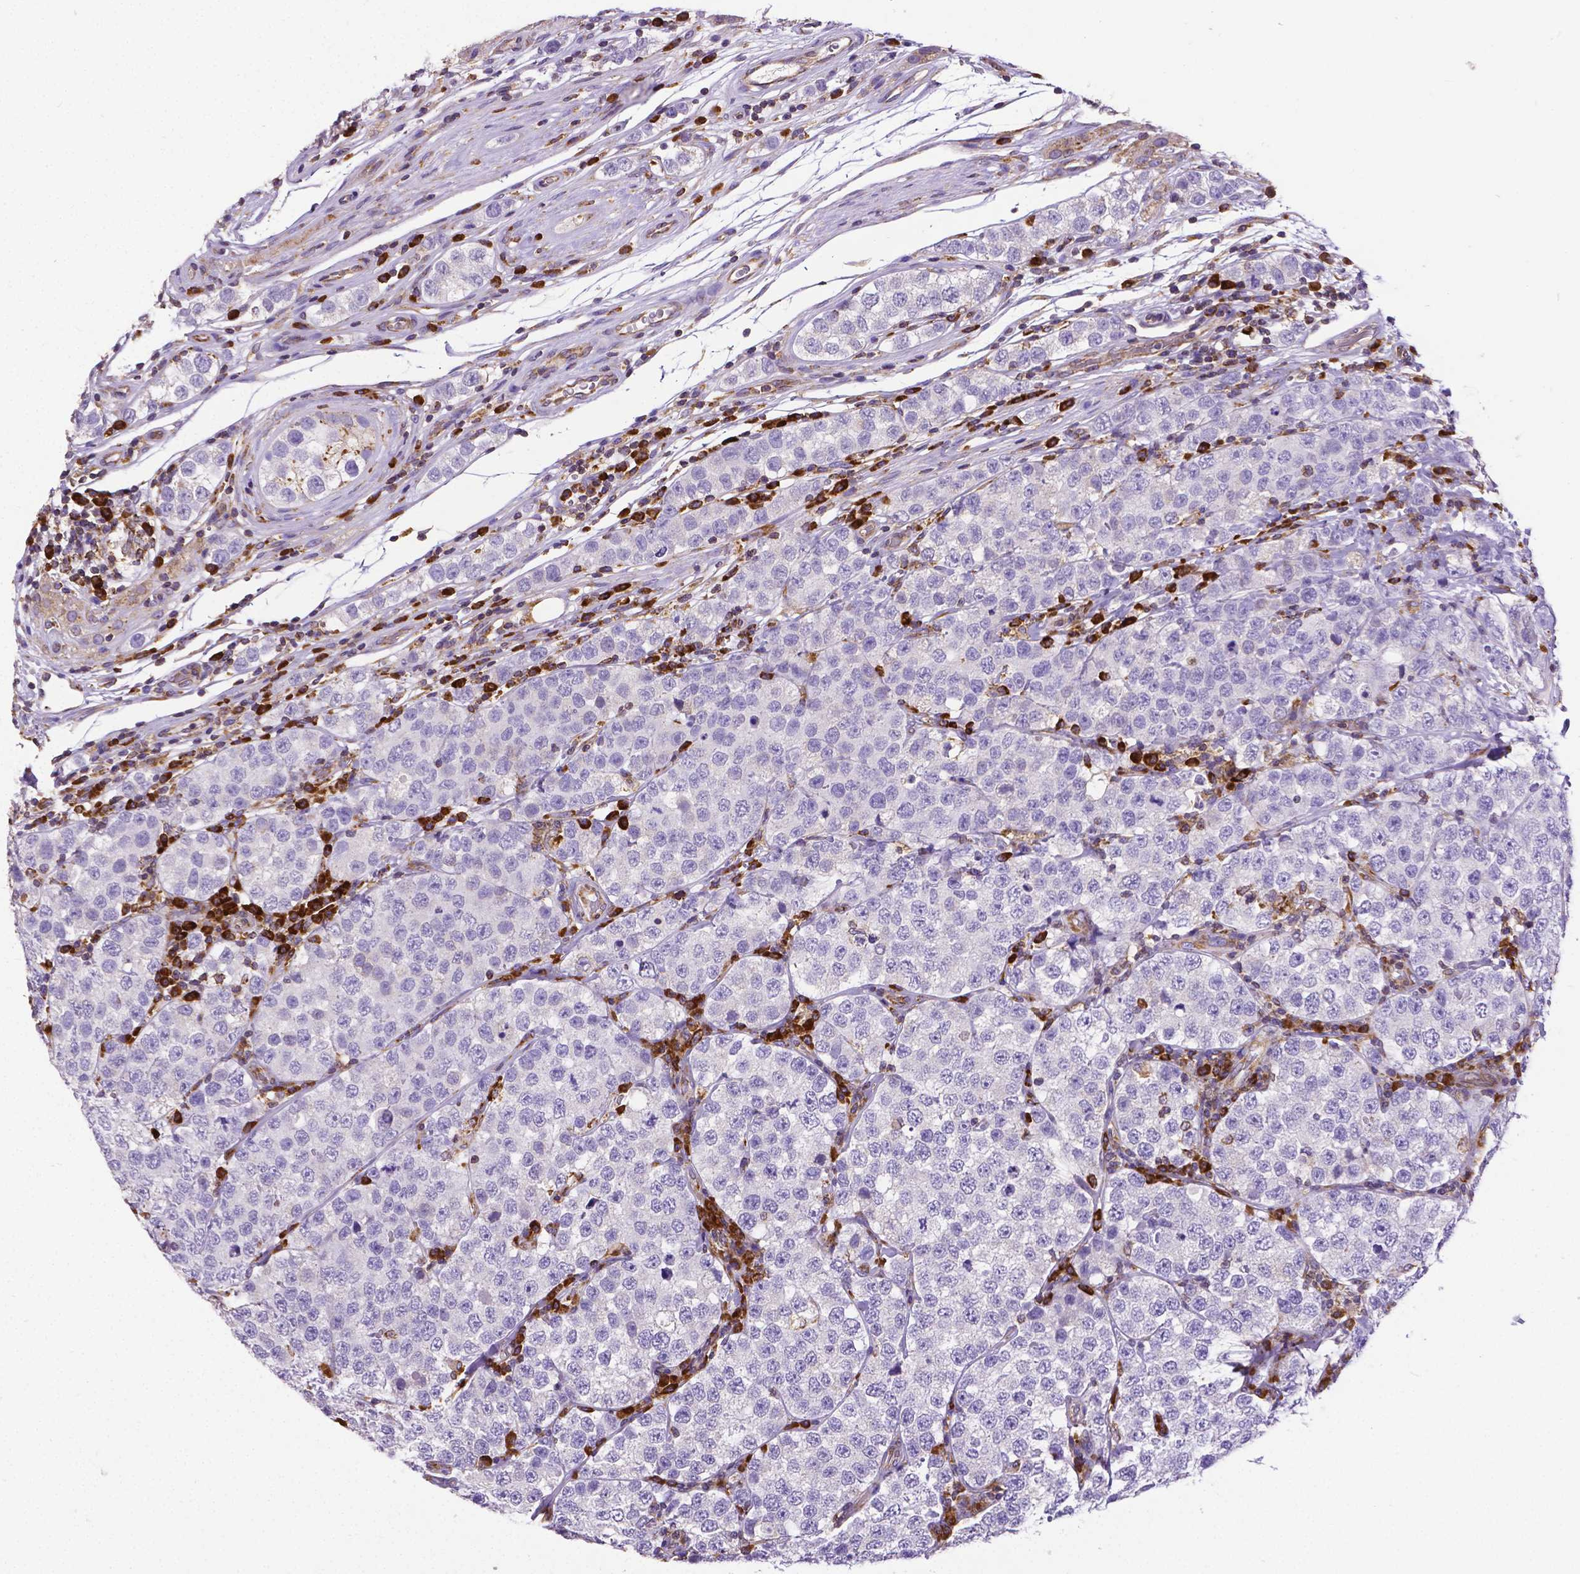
{"staining": {"intensity": "negative", "quantity": "none", "location": "none"}, "tissue": "testis cancer", "cell_type": "Tumor cells", "image_type": "cancer", "snomed": [{"axis": "morphology", "description": "Seminoma, NOS"}, {"axis": "topography", "description": "Testis"}], "caption": "This is a photomicrograph of immunohistochemistry (IHC) staining of testis seminoma, which shows no expression in tumor cells.", "gene": "MTDH", "patient": {"sex": "male", "age": 34}}